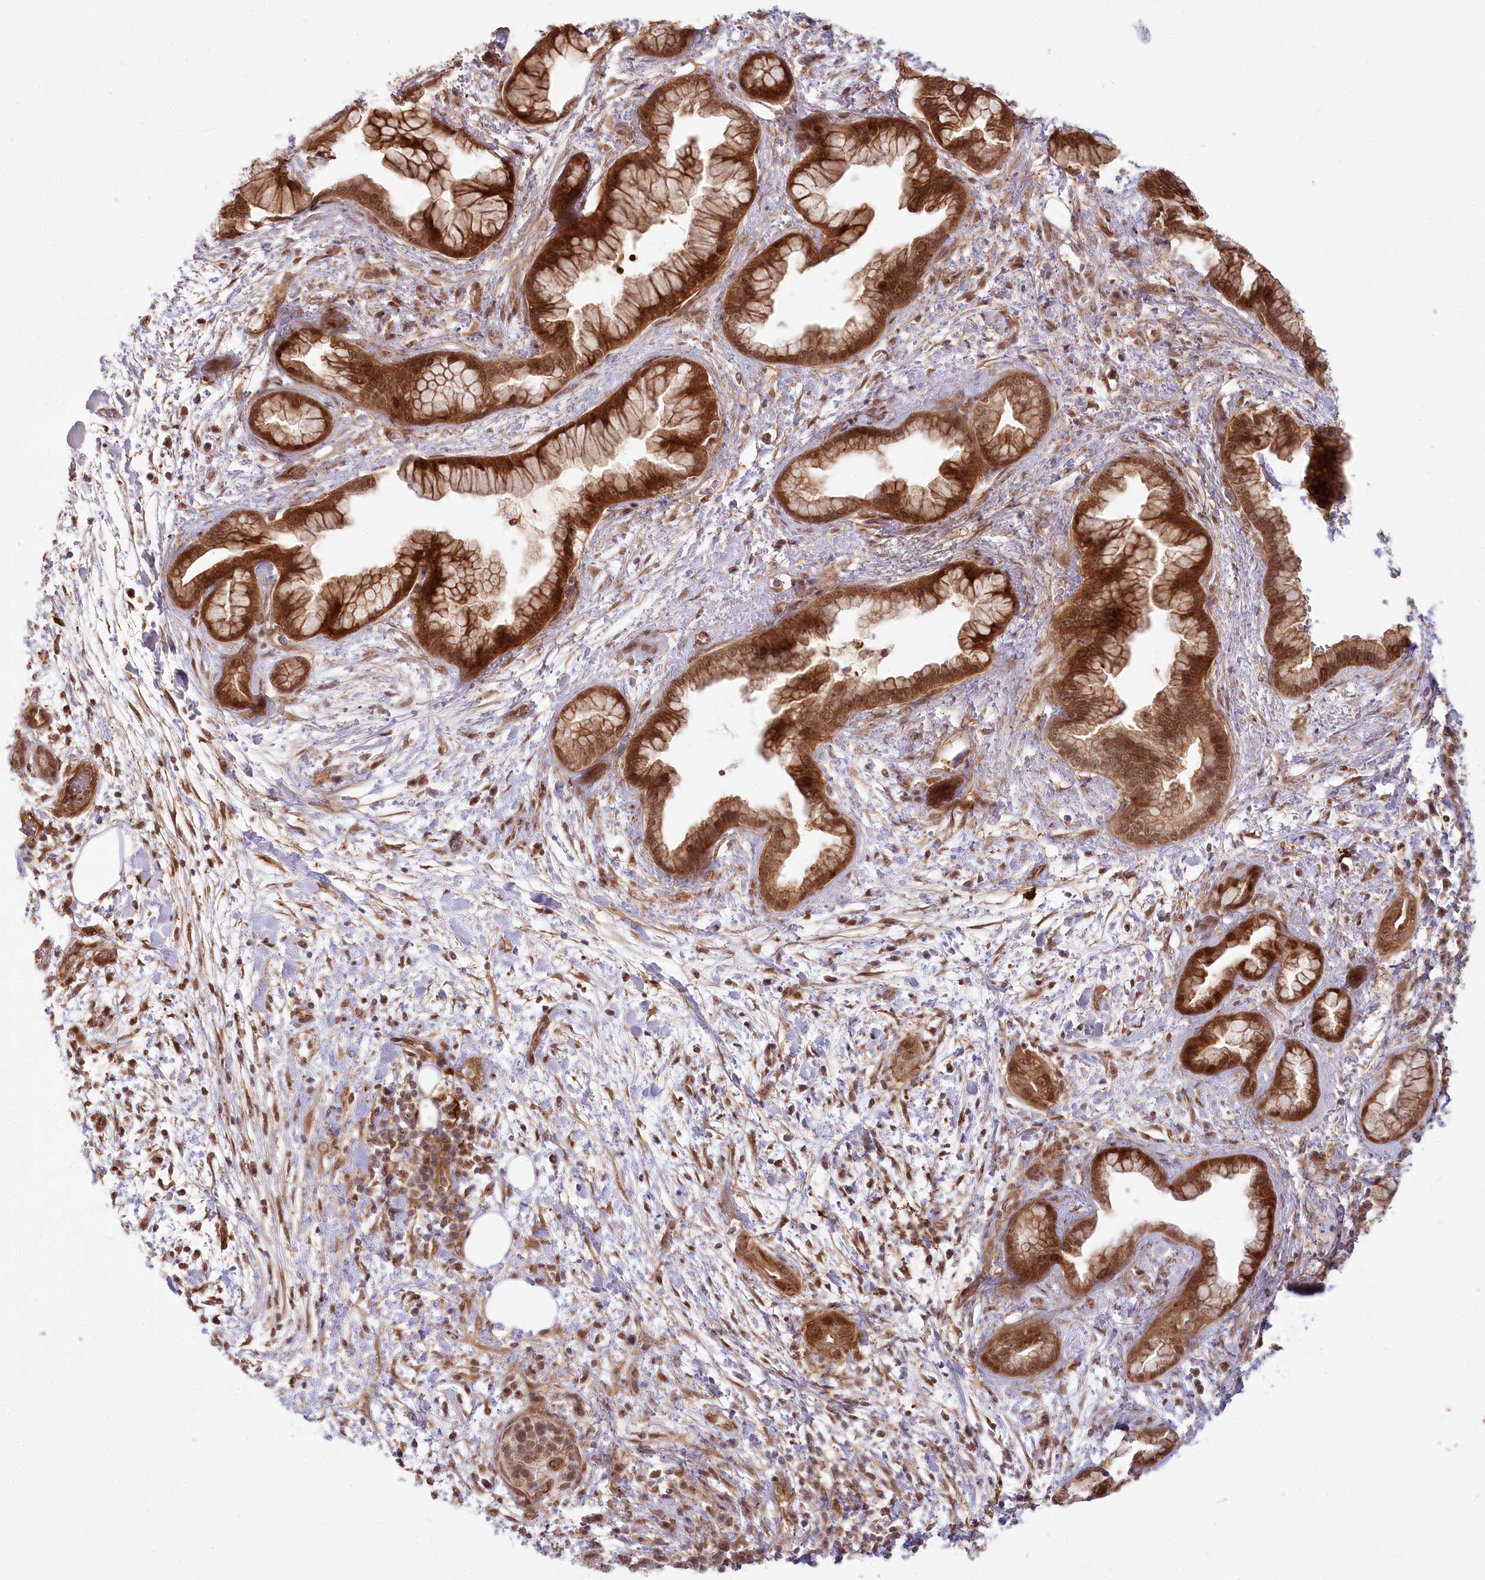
{"staining": {"intensity": "moderate", "quantity": ">75%", "location": "cytoplasmic/membranous,nuclear"}, "tissue": "pancreatic cancer", "cell_type": "Tumor cells", "image_type": "cancer", "snomed": [{"axis": "morphology", "description": "Adenocarcinoma, NOS"}, {"axis": "topography", "description": "Pancreas"}], "caption": "Tumor cells reveal medium levels of moderate cytoplasmic/membranous and nuclear staining in approximately >75% of cells in pancreatic cancer.", "gene": "TUBGCP2", "patient": {"sex": "female", "age": 78}}